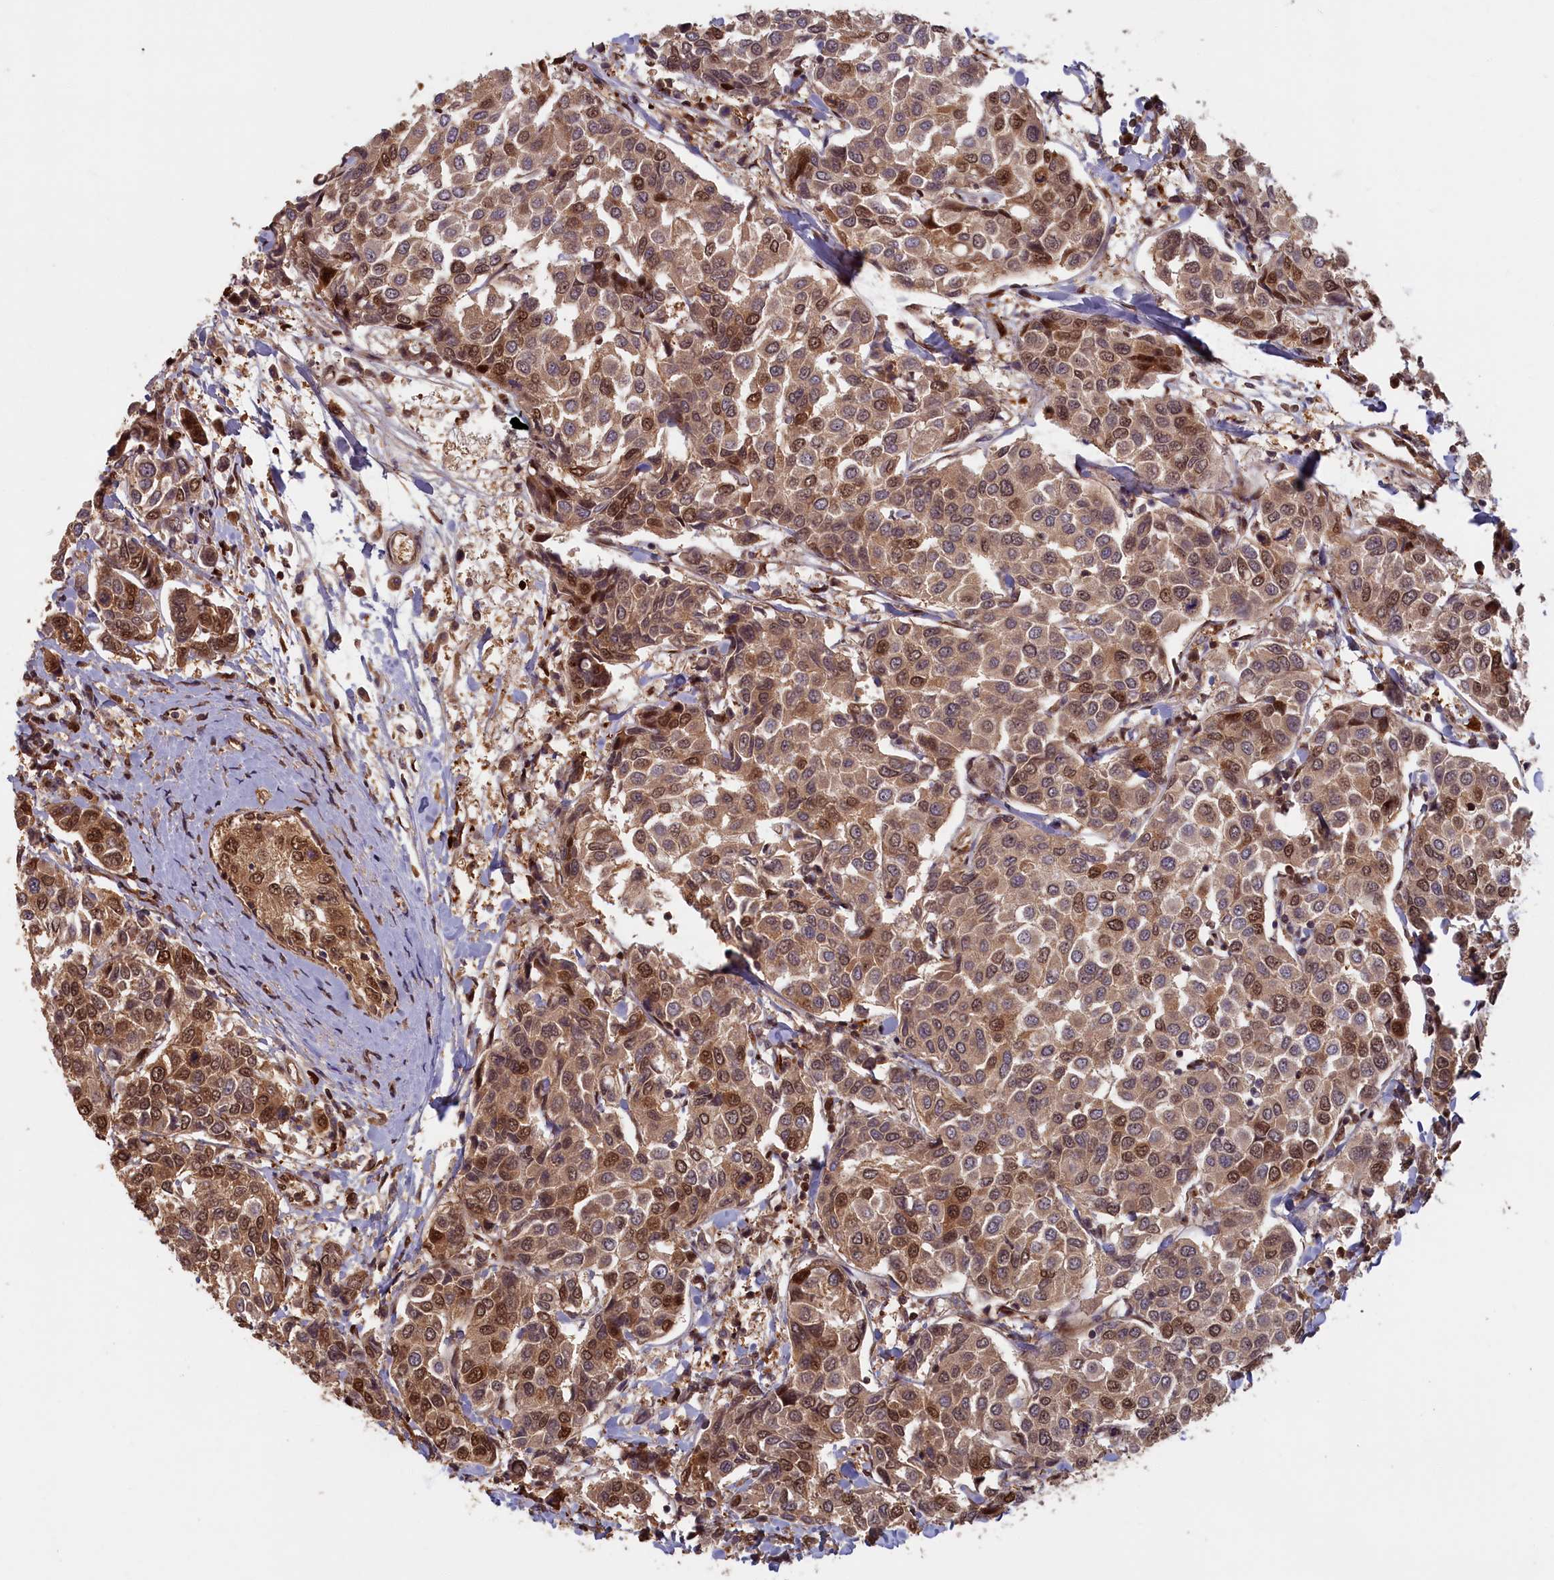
{"staining": {"intensity": "moderate", "quantity": ">75%", "location": "cytoplasmic/membranous,nuclear"}, "tissue": "breast cancer", "cell_type": "Tumor cells", "image_type": "cancer", "snomed": [{"axis": "morphology", "description": "Duct carcinoma"}, {"axis": "topography", "description": "Breast"}], "caption": "High-magnification brightfield microscopy of breast infiltrating ductal carcinoma stained with DAB (3,3'-diaminobenzidine) (brown) and counterstained with hematoxylin (blue). tumor cells exhibit moderate cytoplasmic/membranous and nuclear staining is seen in about>75% of cells.", "gene": "HIF3A", "patient": {"sex": "female", "age": 55}}